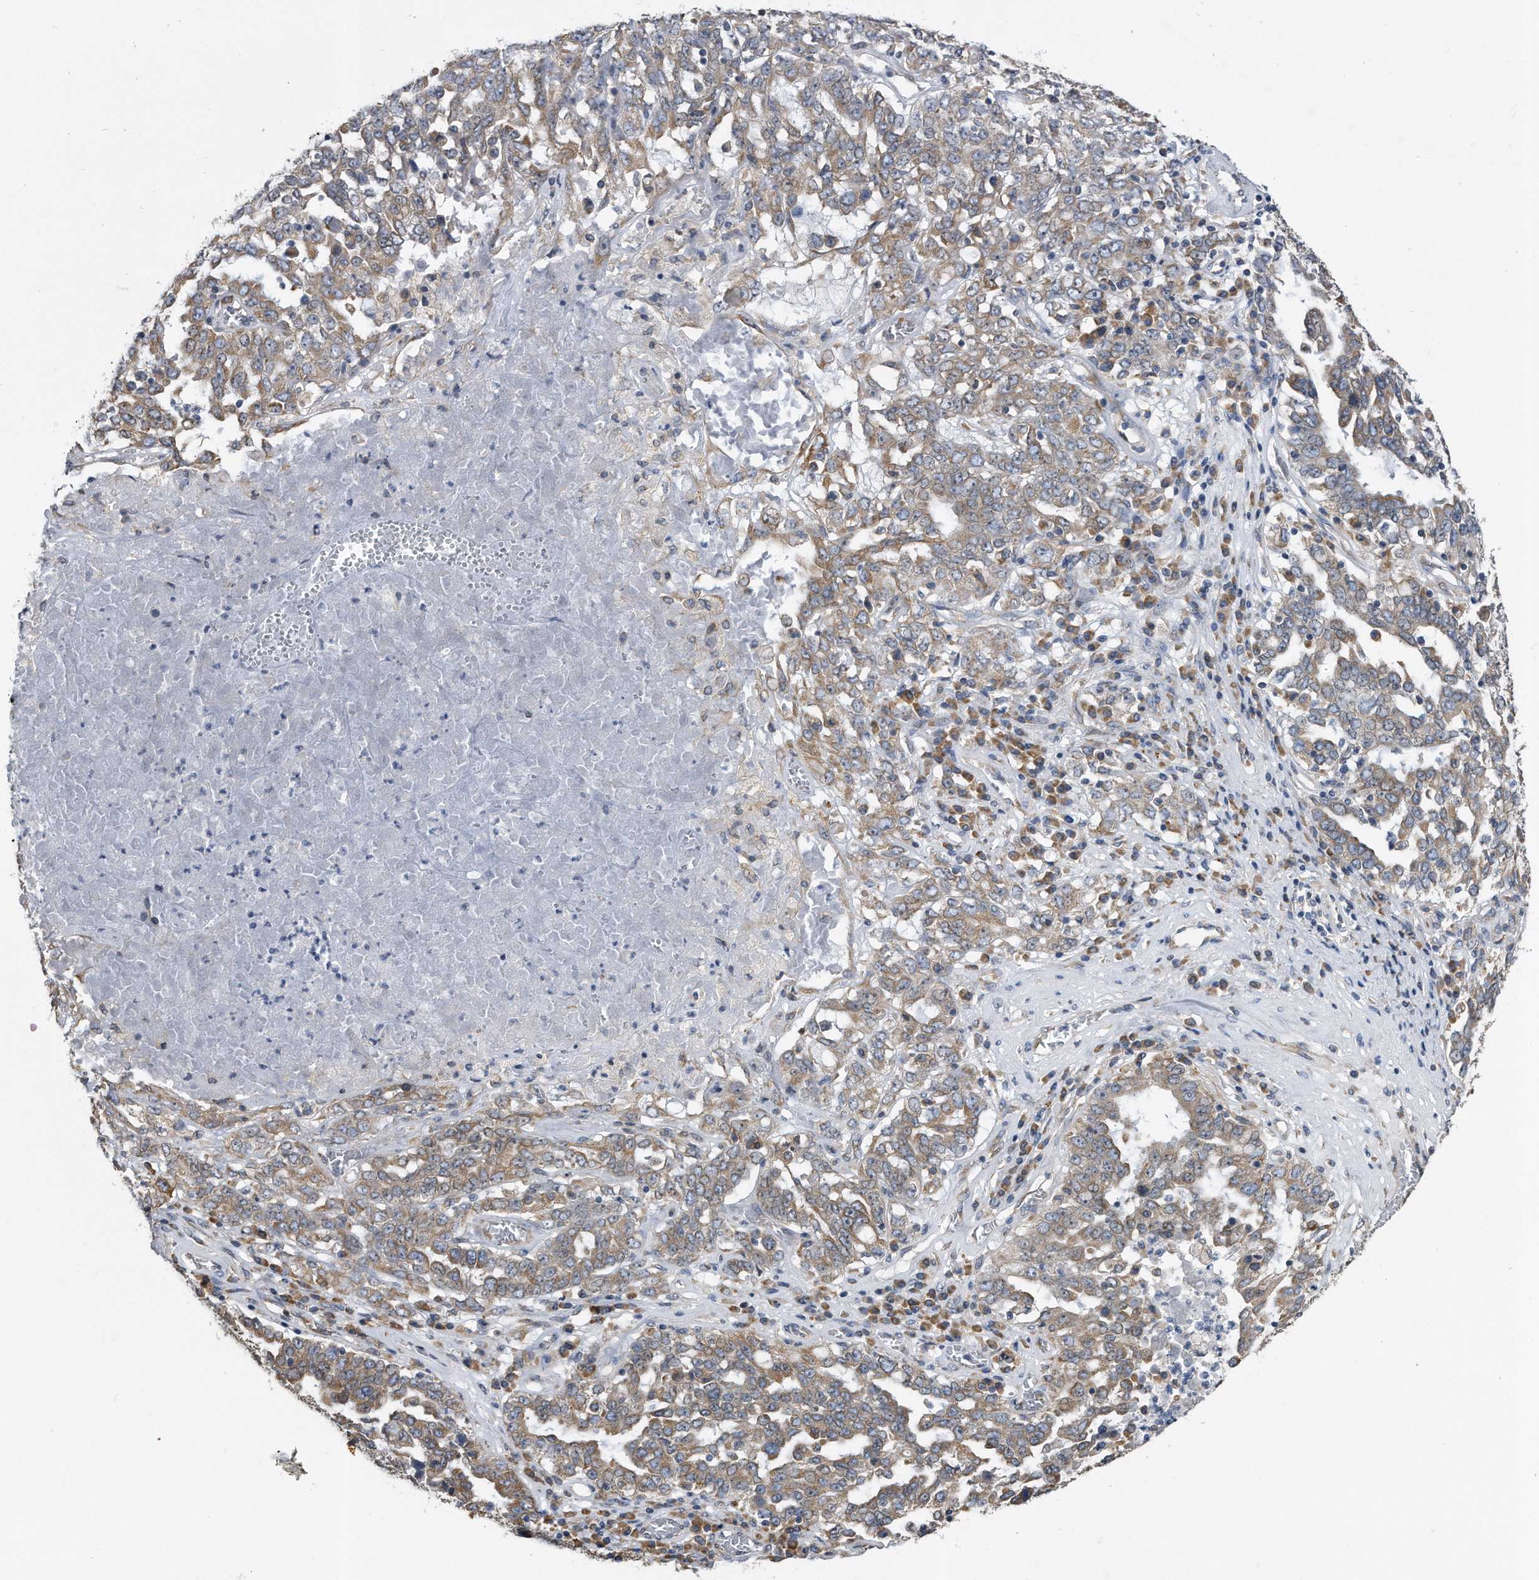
{"staining": {"intensity": "weak", "quantity": ">75%", "location": "cytoplasmic/membranous"}, "tissue": "ovarian cancer", "cell_type": "Tumor cells", "image_type": "cancer", "snomed": [{"axis": "morphology", "description": "Carcinoma, endometroid"}, {"axis": "topography", "description": "Ovary"}], "caption": "This histopathology image shows immunohistochemistry staining of ovarian cancer, with low weak cytoplasmic/membranous staining in approximately >75% of tumor cells.", "gene": "CCDC47", "patient": {"sex": "female", "age": 62}}